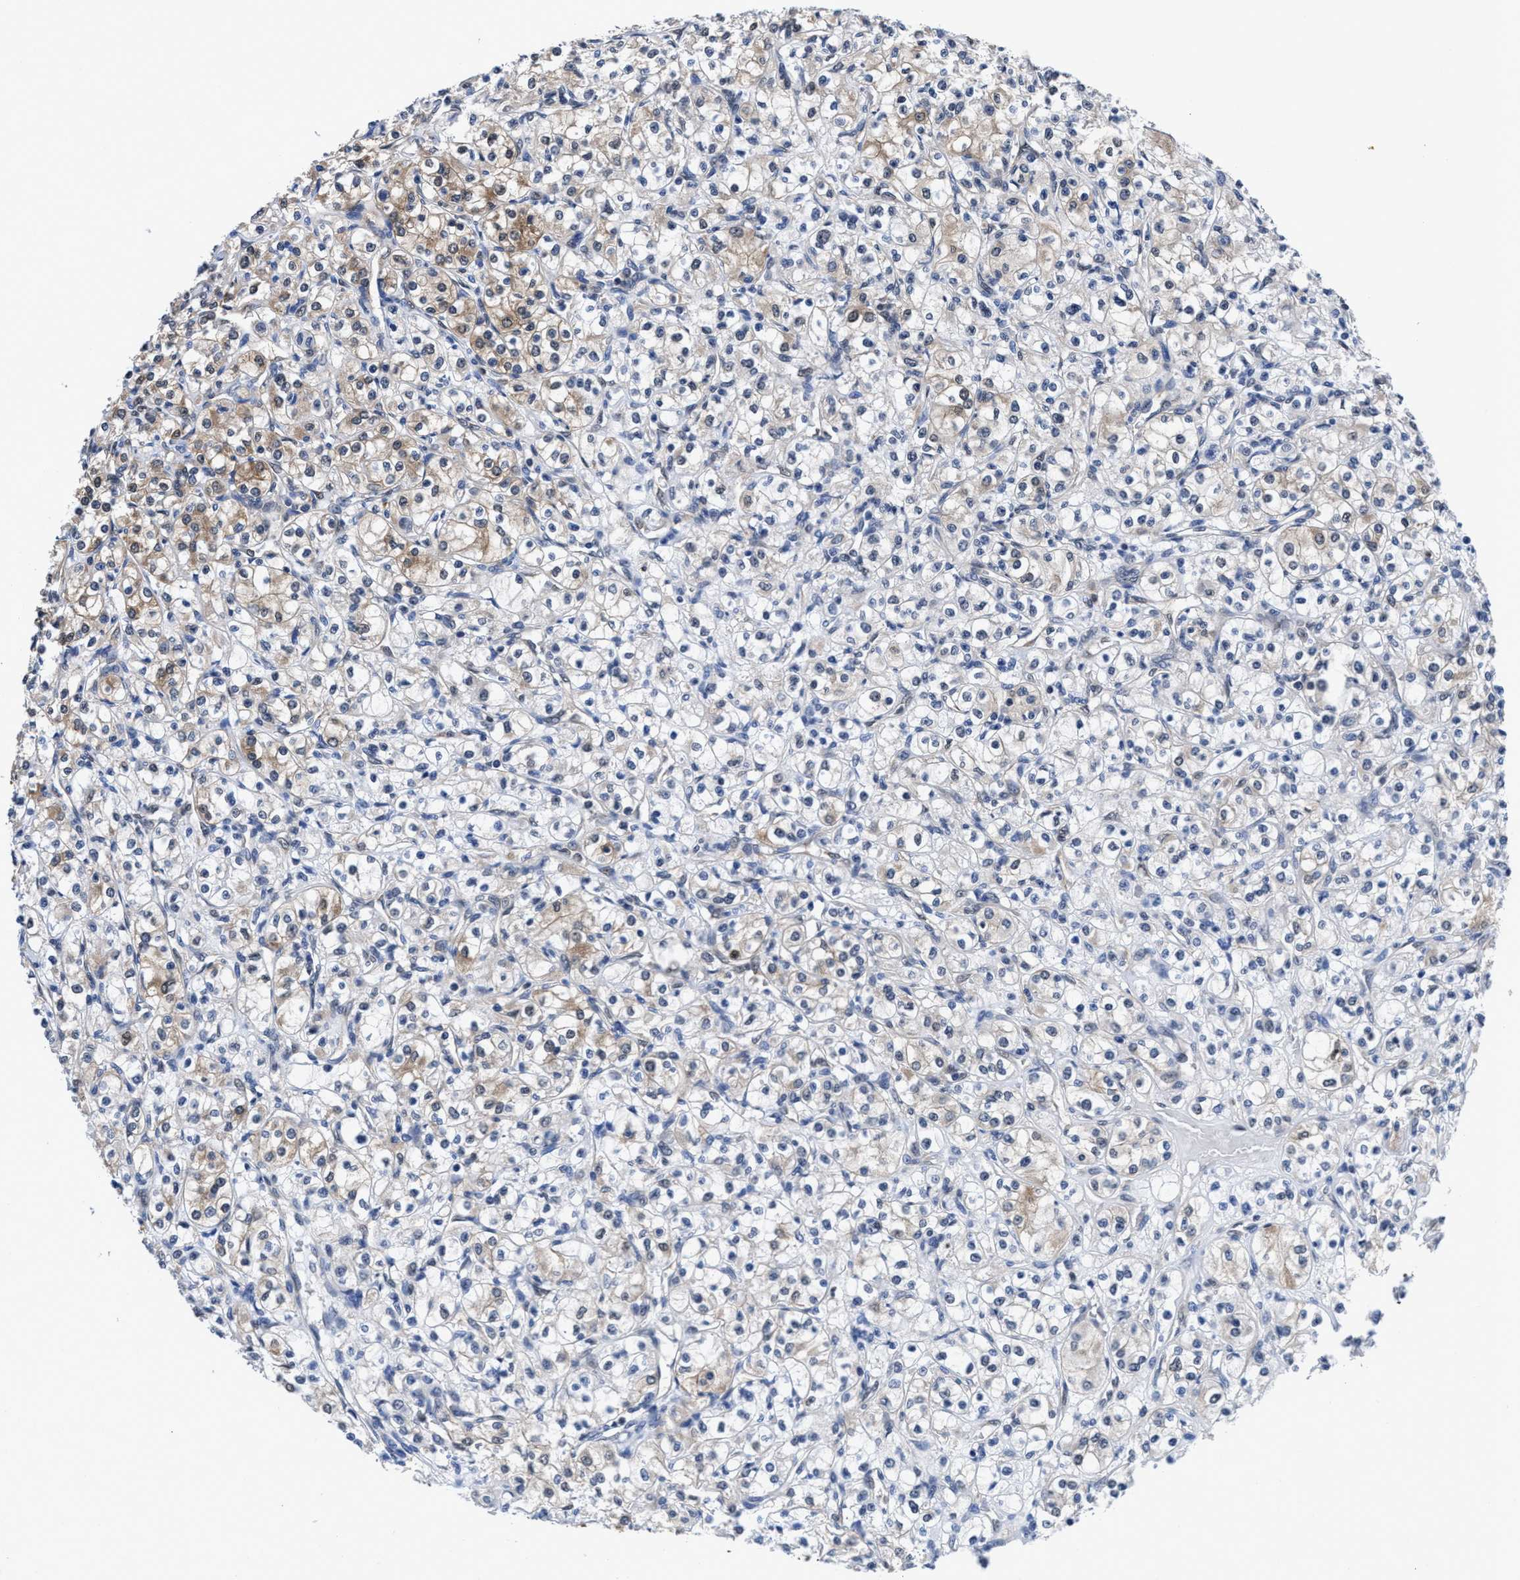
{"staining": {"intensity": "moderate", "quantity": "<25%", "location": "cytoplasmic/membranous"}, "tissue": "renal cancer", "cell_type": "Tumor cells", "image_type": "cancer", "snomed": [{"axis": "morphology", "description": "Adenocarcinoma, NOS"}, {"axis": "topography", "description": "Kidney"}], "caption": "Protein expression by immunohistochemistry demonstrates moderate cytoplasmic/membranous expression in approximately <25% of tumor cells in adenocarcinoma (renal).", "gene": "ACLY", "patient": {"sex": "male", "age": 77}}